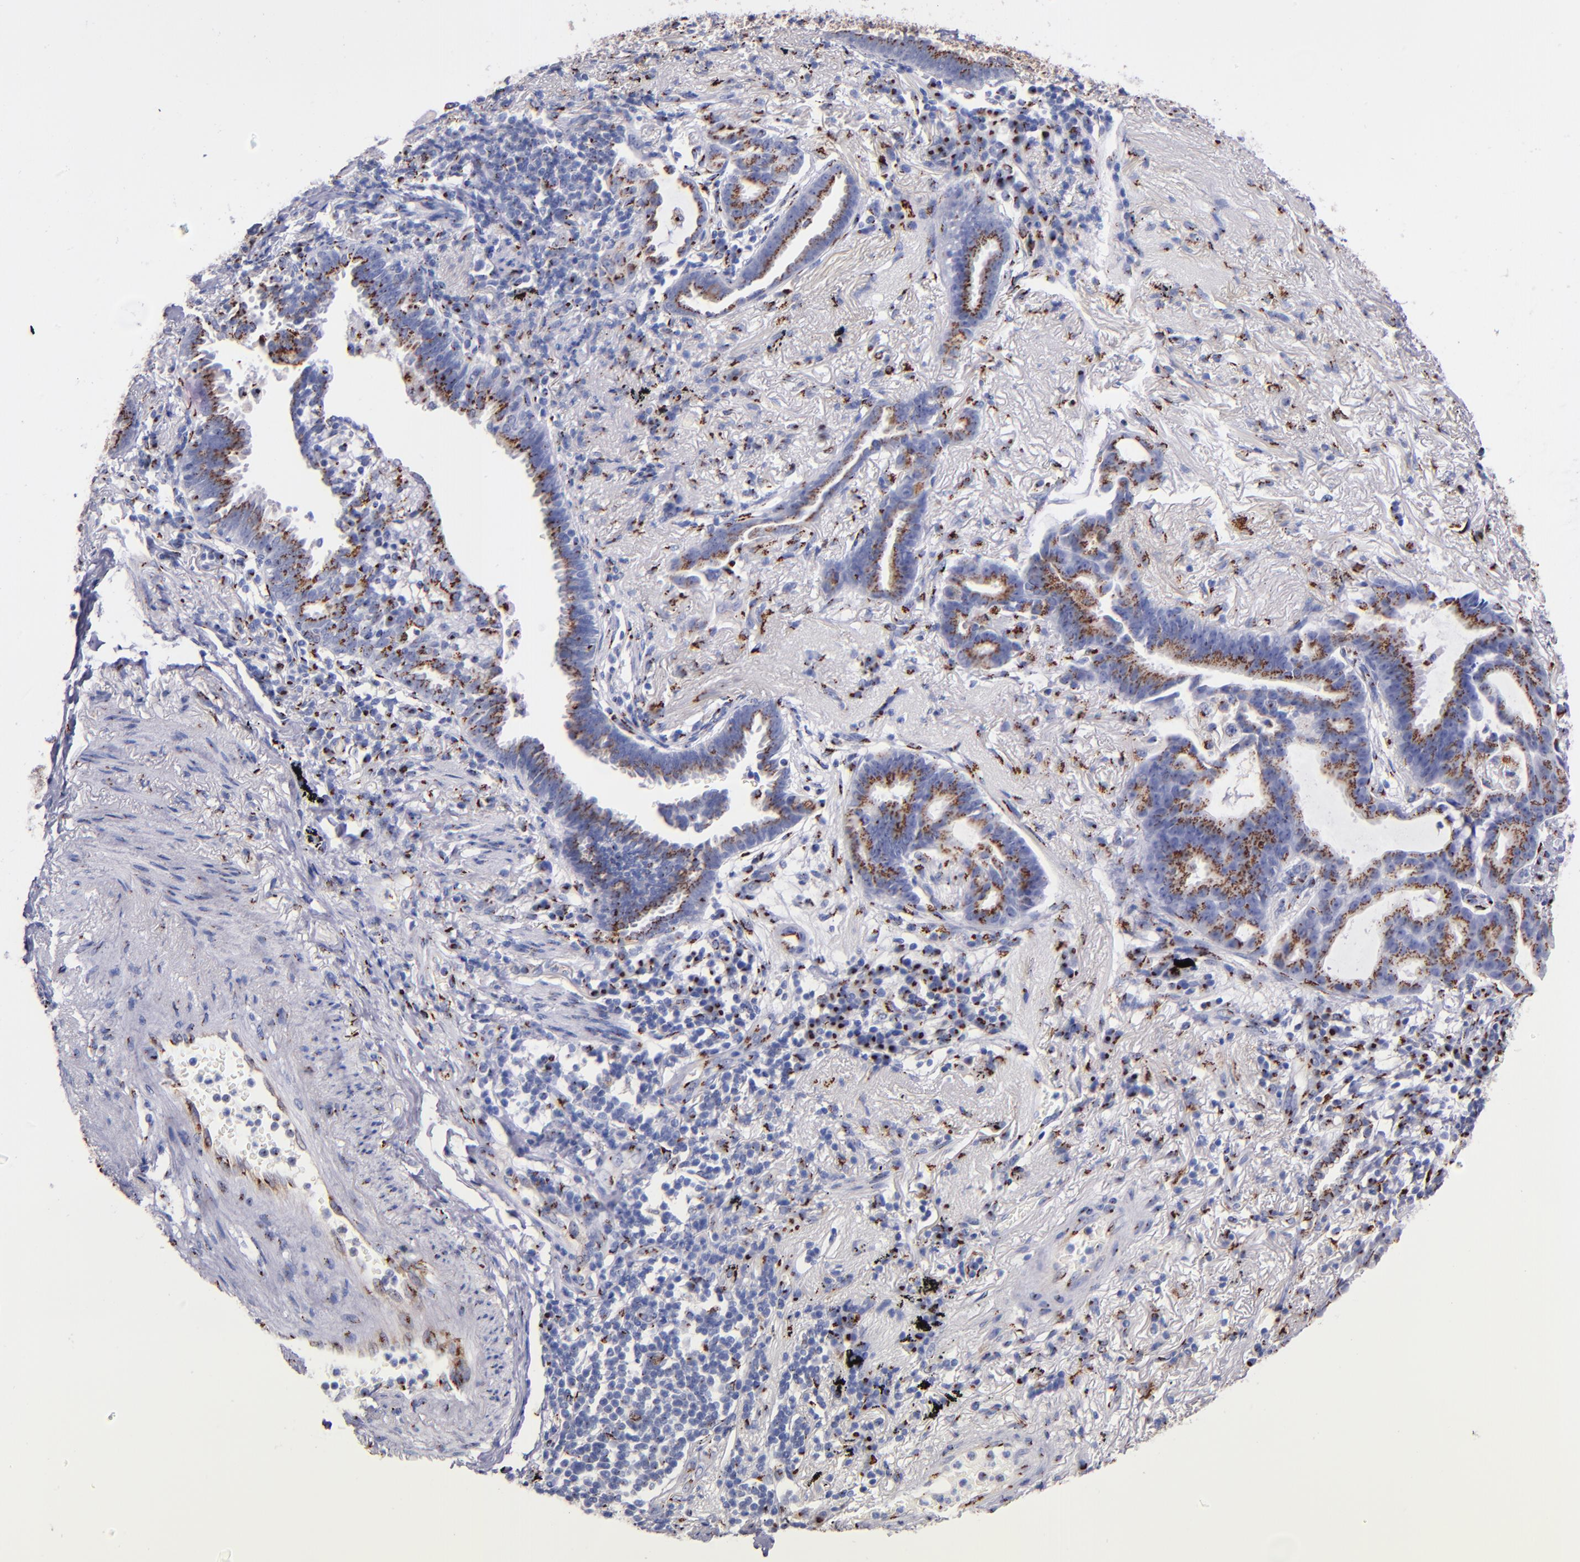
{"staining": {"intensity": "moderate", "quantity": ">75%", "location": "cytoplasmic/membranous"}, "tissue": "lung cancer", "cell_type": "Tumor cells", "image_type": "cancer", "snomed": [{"axis": "morphology", "description": "Adenocarcinoma, NOS"}, {"axis": "topography", "description": "Lung"}], "caption": "A brown stain highlights moderate cytoplasmic/membranous positivity of a protein in lung adenocarcinoma tumor cells.", "gene": "GOLIM4", "patient": {"sex": "female", "age": 64}}